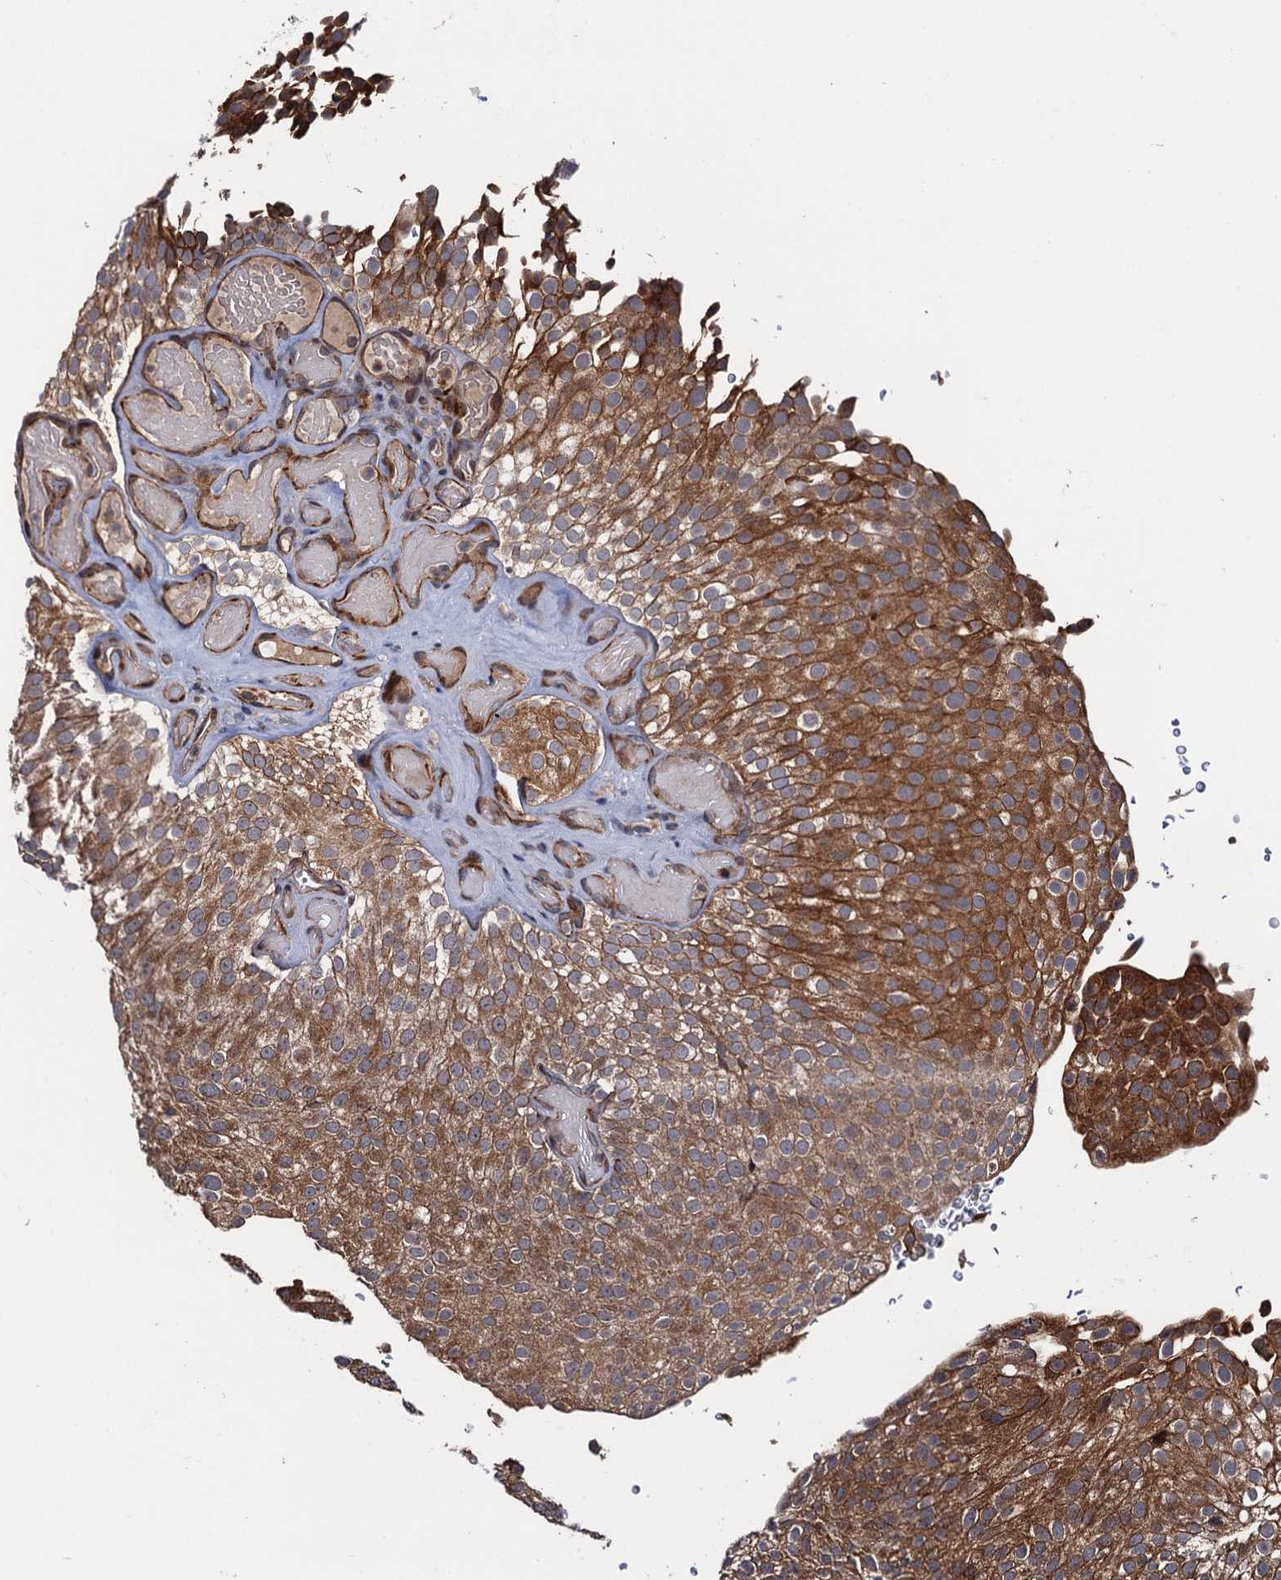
{"staining": {"intensity": "moderate", "quantity": ">75%", "location": "cytoplasmic/membranous"}, "tissue": "urothelial cancer", "cell_type": "Tumor cells", "image_type": "cancer", "snomed": [{"axis": "morphology", "description": "Urothelial carcinoma, Low grade"}, {"axis": "topography", "description": "Urinary bladder"}], "caption": "This is an image of immunohistochemistry (IHC) staining of urothelial cancer, which shows moderate staining in the cytoplasmic/membranous of tumor cells.", "gene": "FSIP1", "patient": {"sex": "male", "age": 78}}